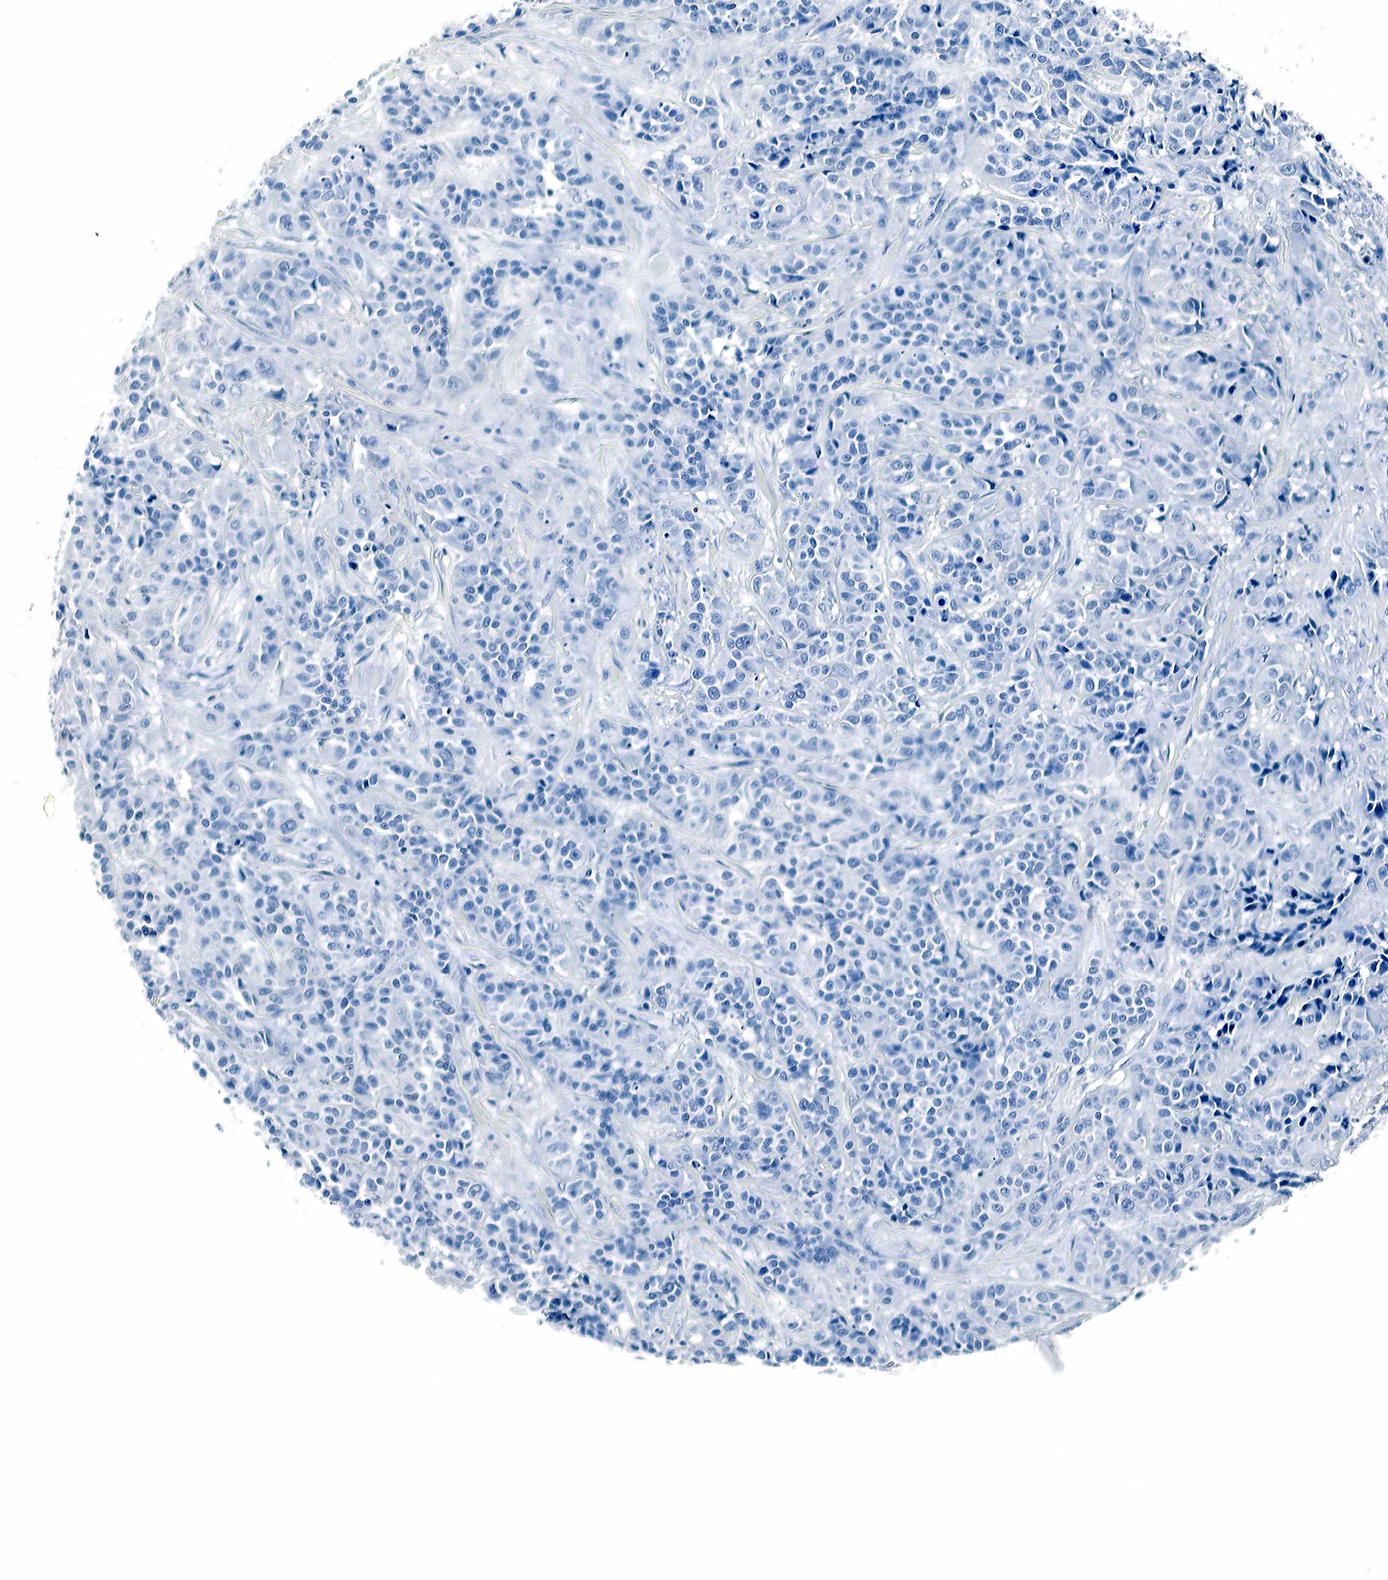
{"staining": {"intensity": "negative", "quantity": "none", "location": "none"}, "tissue": "urothelial cancer", "cell_type": "Tumor cells", "image_type": "cancer", "snomed": [{"axis": "morphology", "description": "Urothelial carcinoma, High grade"}, {"axis": "topography", "description": "Urinary bladder"}], "caption": "High magnification brightfield microscopy of urothelial cancer stained with DAB (brown) and counterstained with hematoxylin (blue): tumor cells show no significant positivity. (Brightfield microscopy of DAB (3,3'-diaminobenzidine) immunohistochemistry (IHC) at high magnification).", "gene": "GCG", "patient": {"sex": "female", "age": 81}}